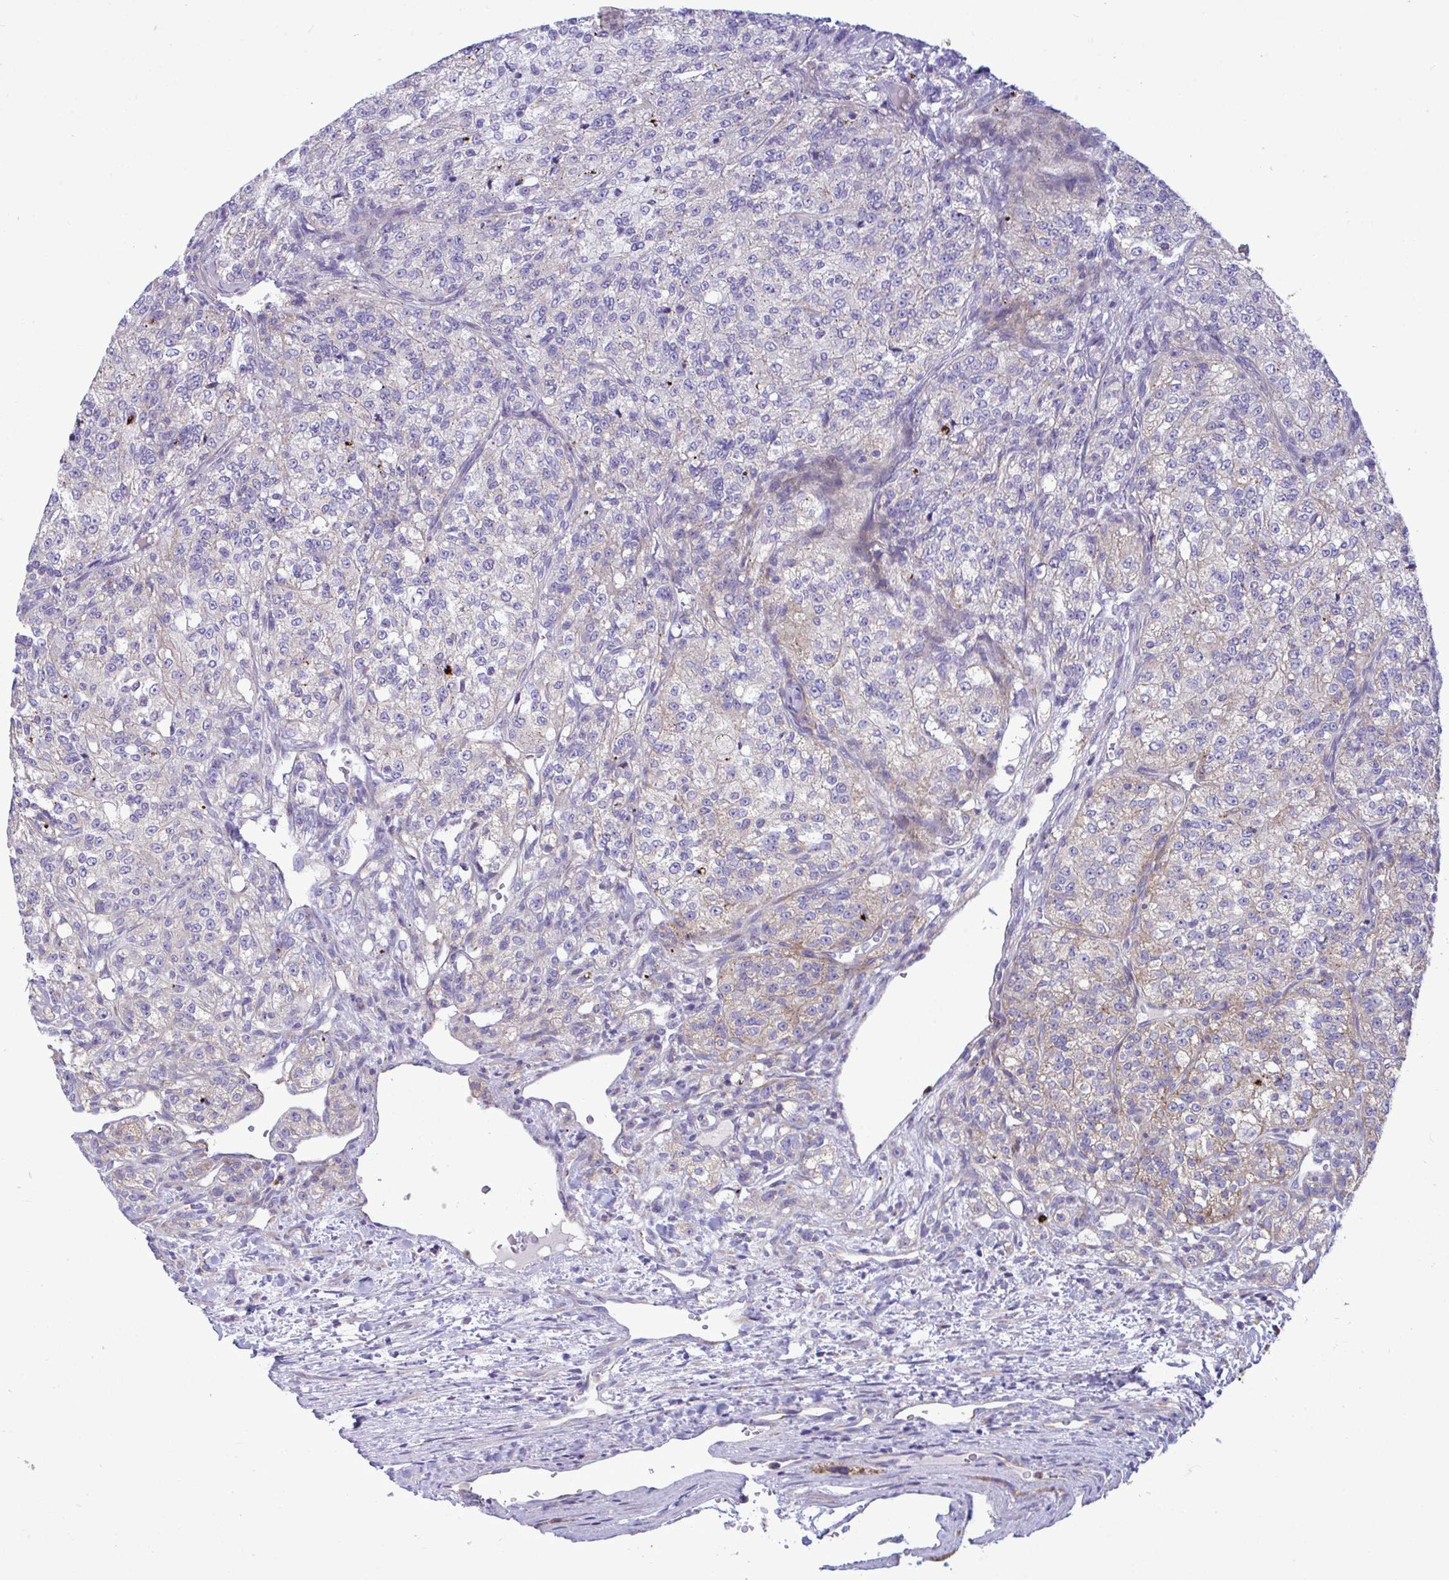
{"staining": {"intensity": "weak", "quantity": "<25%", "location": "cytoplasmic/membranous"}, "tissue": "renal cancer", "cell_type": "Tumor cells", "image_type": "cancer", "snomed": [{"axis": "morphology", "description": "Adenocarcinoma, NOS"}, {"axis": "topography", "description": "Kidney"}], "caption": "Histopathology image shows no protein staining in tumor cells of adenocarcinoma (renal) tissue.", "gene": "MRPS16", "patient": {"sex": "female", "age": 63}}